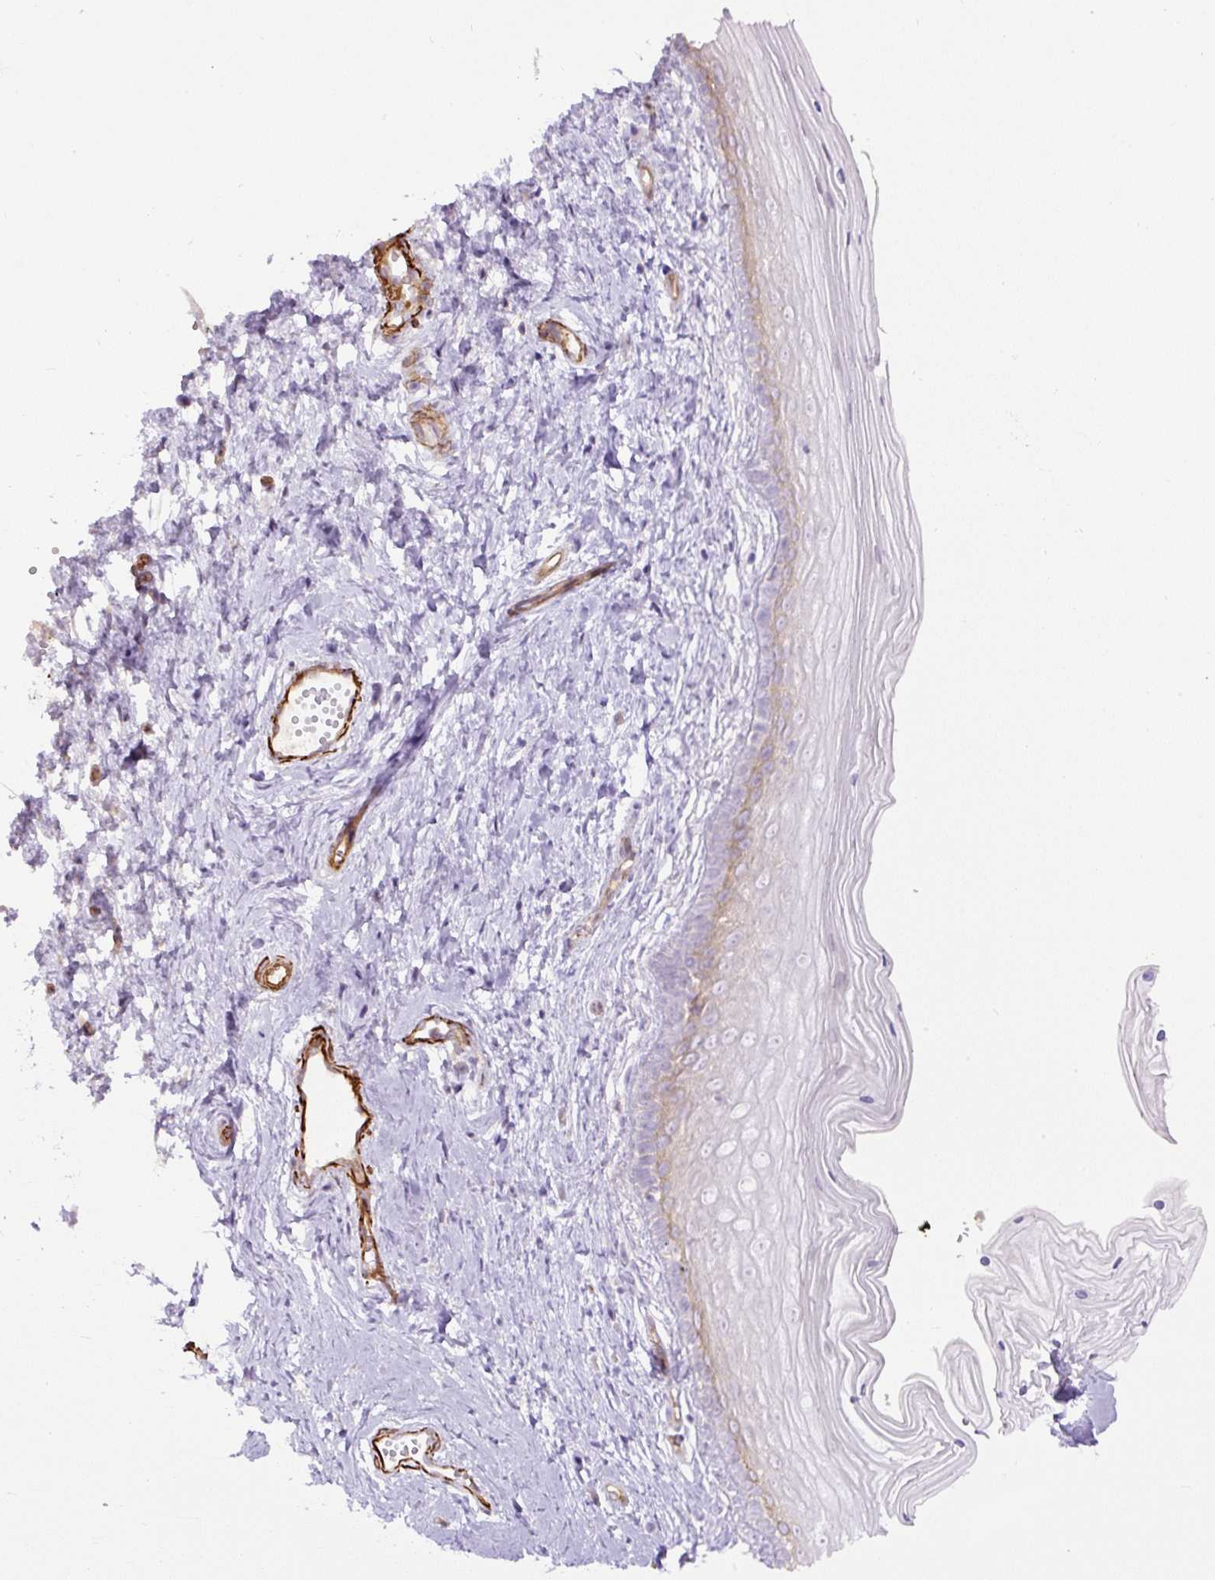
{"staining": {"intensity": "moderate", "quantity": "<25%", "location": "cytoplasmic/membranous"}, "tissue": "vagina", "cell_type": "Squamous epithelial cells", "image_type": "normal", "snomed": [{"axis": "morphology", "description": "Normal tissue, NOS"}, {"axis": "topography", "description": "Vagina"}], "caption": "Vagina stained with a brown dye displays moderate cytoplasmic/membranous positive staining in approximately <25% of squamous epithelial cells.", "gene": "B3GALT5", "patient": {"sex": "female", "age": 38}}